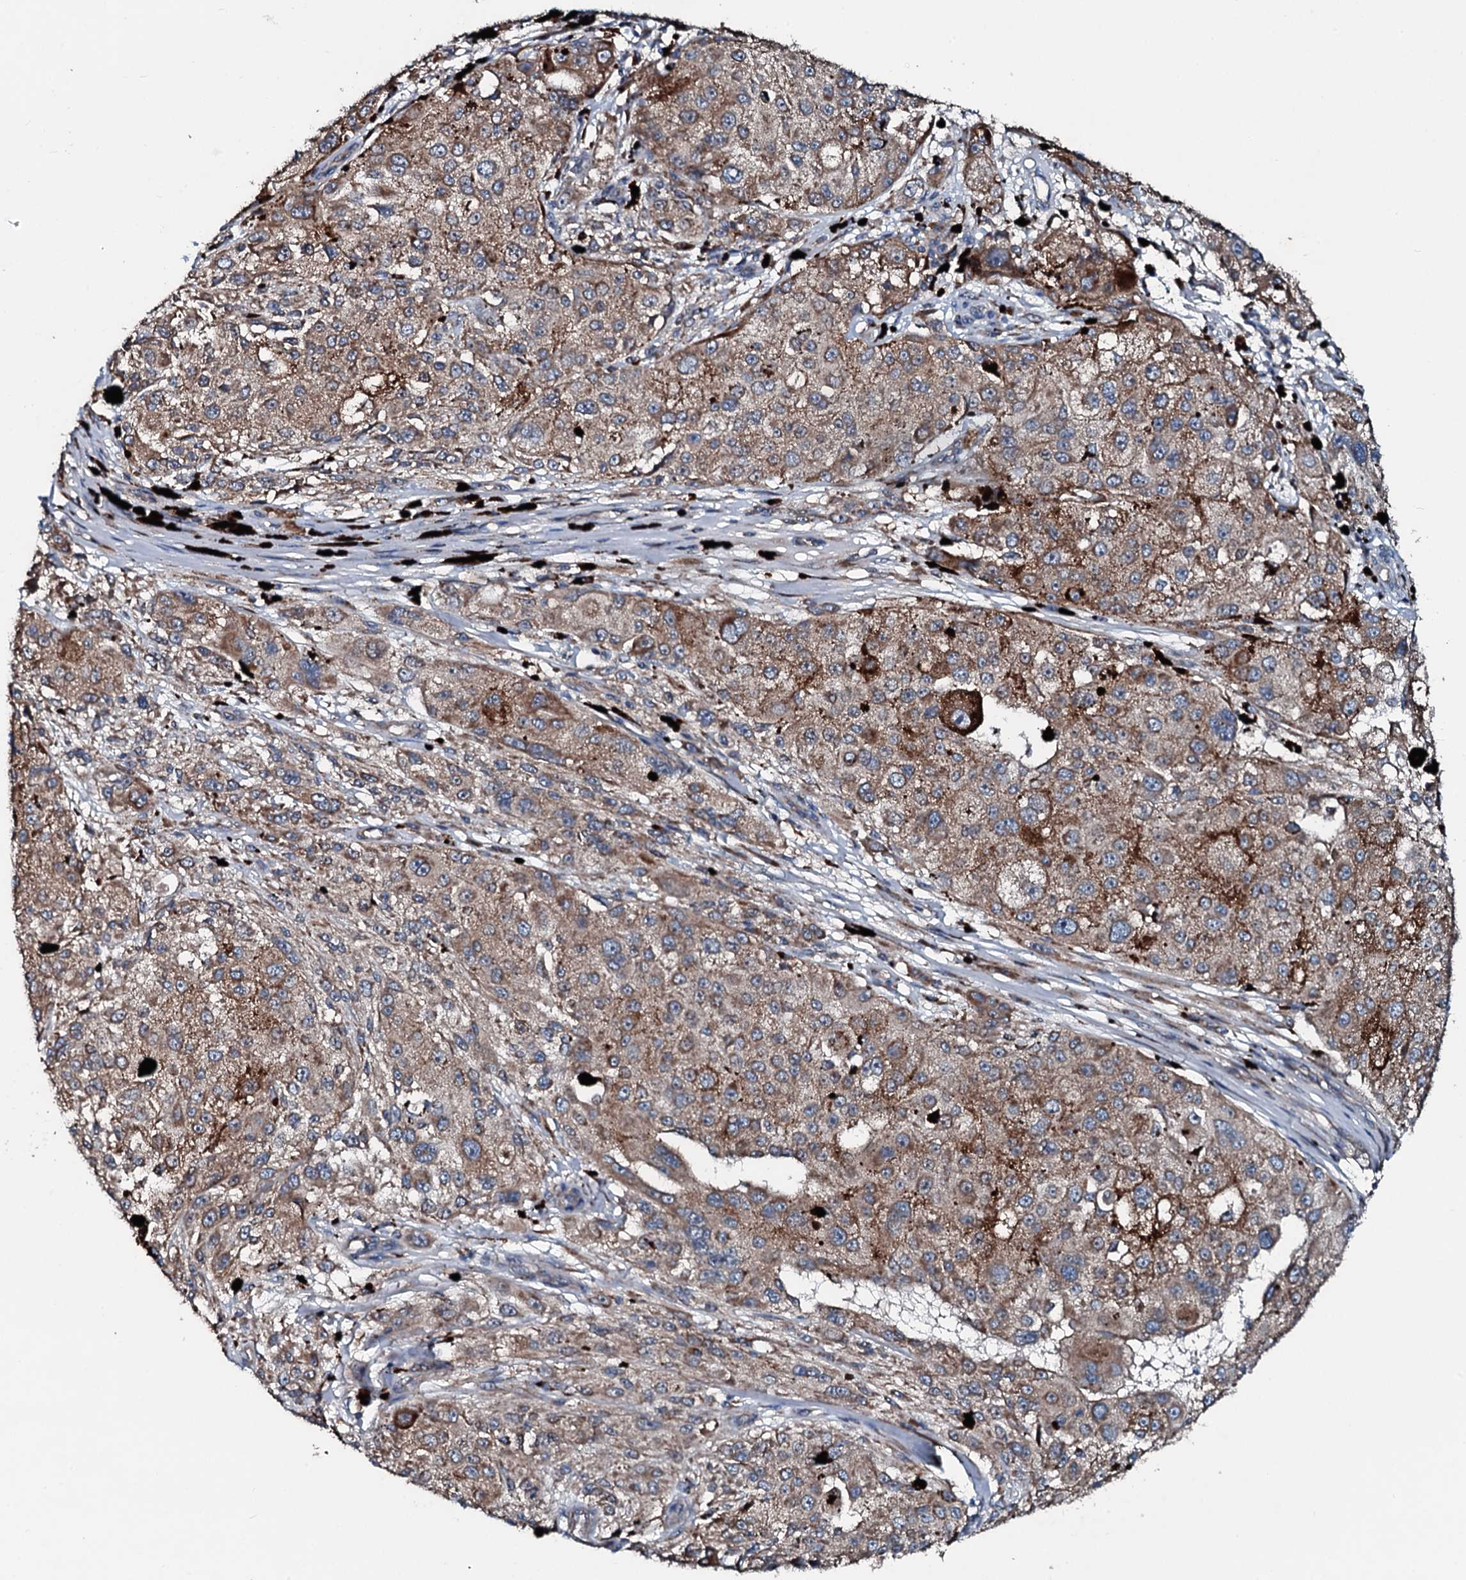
{"staining": {"intensity": "moderate", "quantity": ">75%", "location": "cytoplasmic/membranous"}, "tissue": "melanoma", "cell_type": "Tumor cells", "image_type": "cancer", "snomed": [{"axis": "morphology", "description": "Necrosis, NOS"}, {"axis": "morphology", "description": "Malignant melanoma, NOS"}, {"axis": "topography", "description": "Skin"}], "caption": "Immunohistochemistry (DAB) staining of malignant melanoma demonstrates moderate cytoplasmic/membranous protein staining in about >75% of tumor cells.", "gene": "ACSS3", "patient": {"sex": "female", "age": 87}}